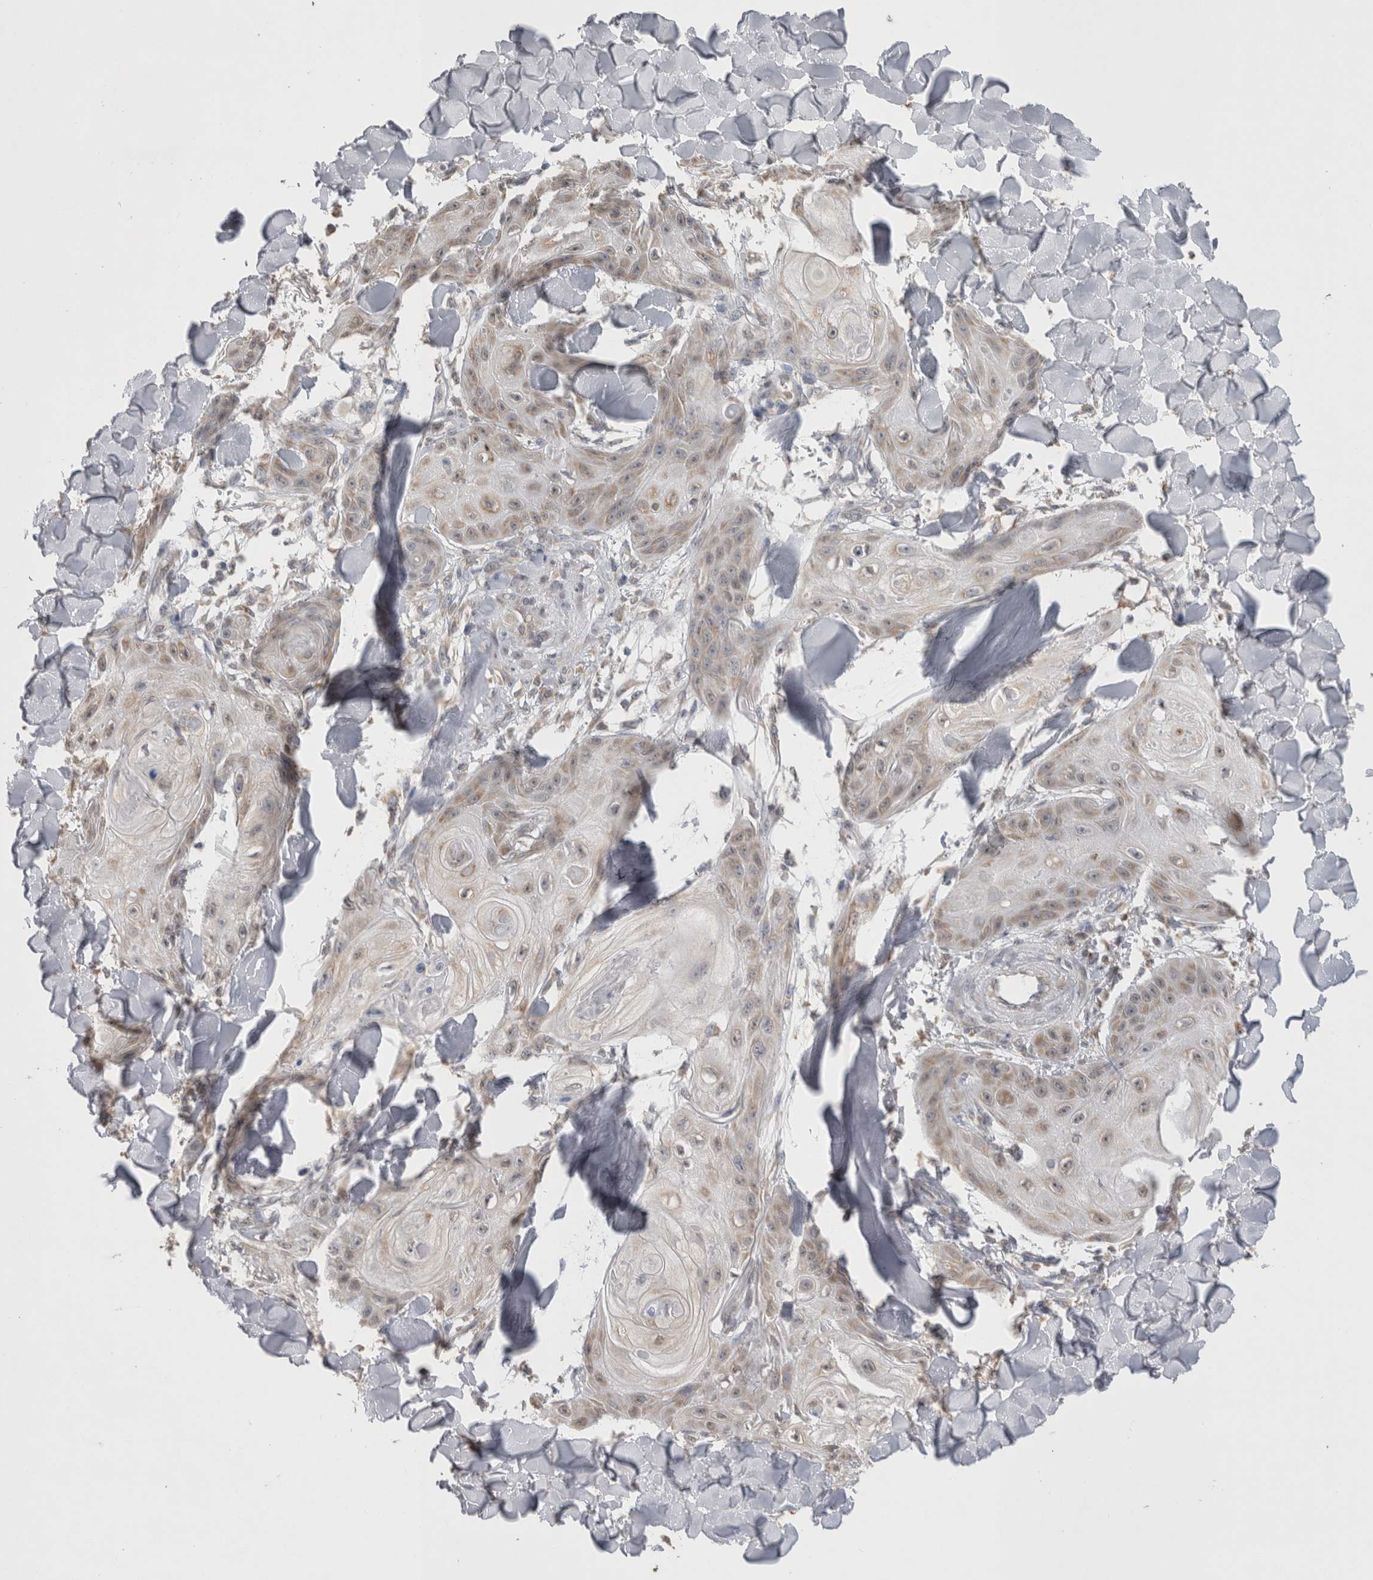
{"staining": {"intensity": "weak", "quantity": "<25%", "location": "cytoplasmic/membranous"}, "tissue": "skin cancer", "cell_type": "Tumor cells", "image_type": "cancer", "snomed": [{"axis": "morphology", "description": "Squamous cell carcinoma, NOS"}, {"axis": "topography", "description": "Skin"}], "caption": "Squamous cell carcinoma (skin) was stained to show a protein in brown. There is no significant positivity in tumor cells.", "gene": "NOMO1", "patient": {"sex": "male", "age": 74}}